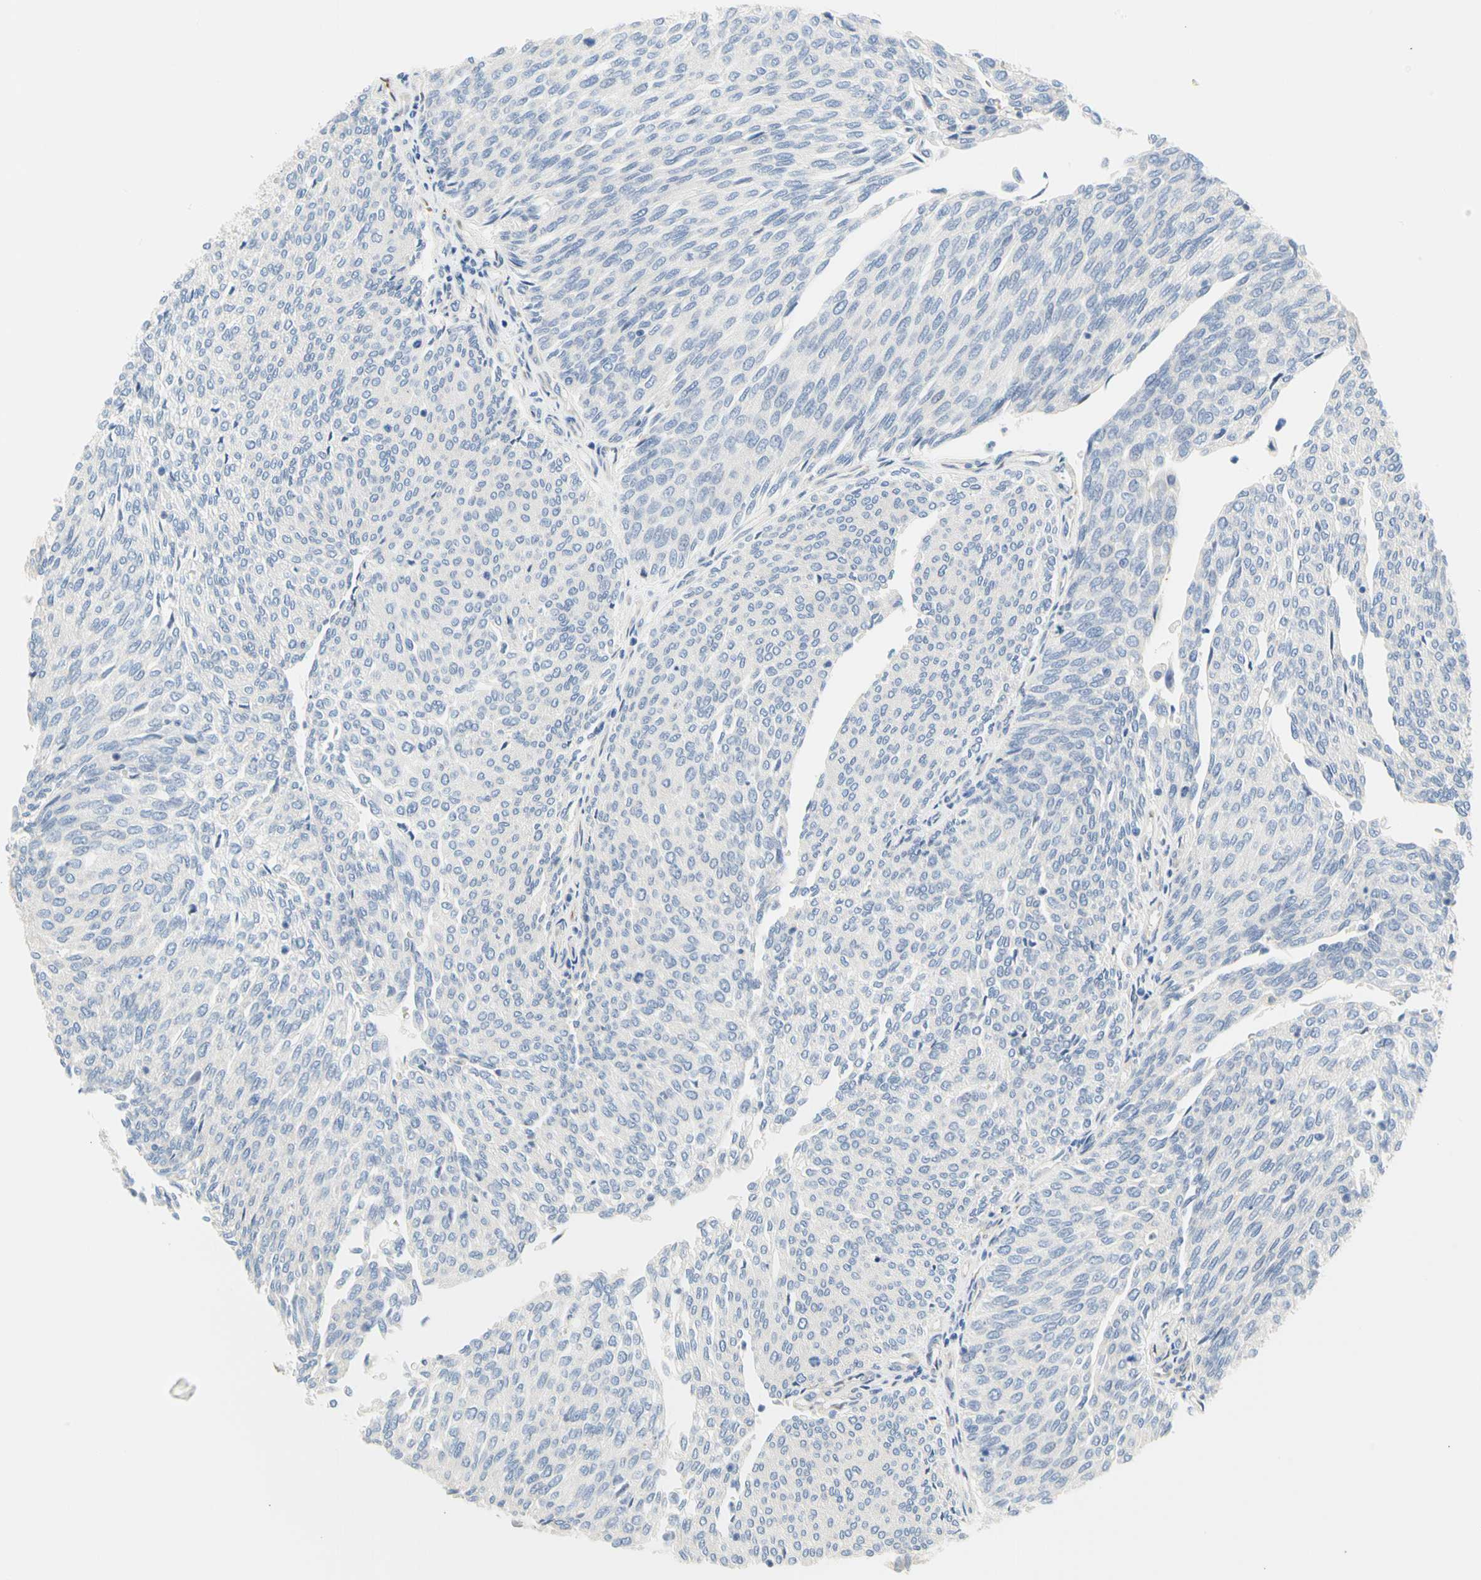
{"staining": {"intensity": "negative", "quantity": "none", "location": "none"}, "tissue": "urothelial cancer", "cell_type": "Tumor cells", "image_type": "cancer", "snomed": [{"axis": "morphology", "description": "Urothelial carcinoma, Low grade"}, {"axis": "topography", "description": "Urinary bladder"}], "caption": "High magnification brightfield microscopy of urothelial cancer stained with DAB (brown) and counterstained with hematoxylin (blue): tumor cells show no significant positivity.", "gene": "ZNF236", "patient": {"sex": "female", "age": 79}}